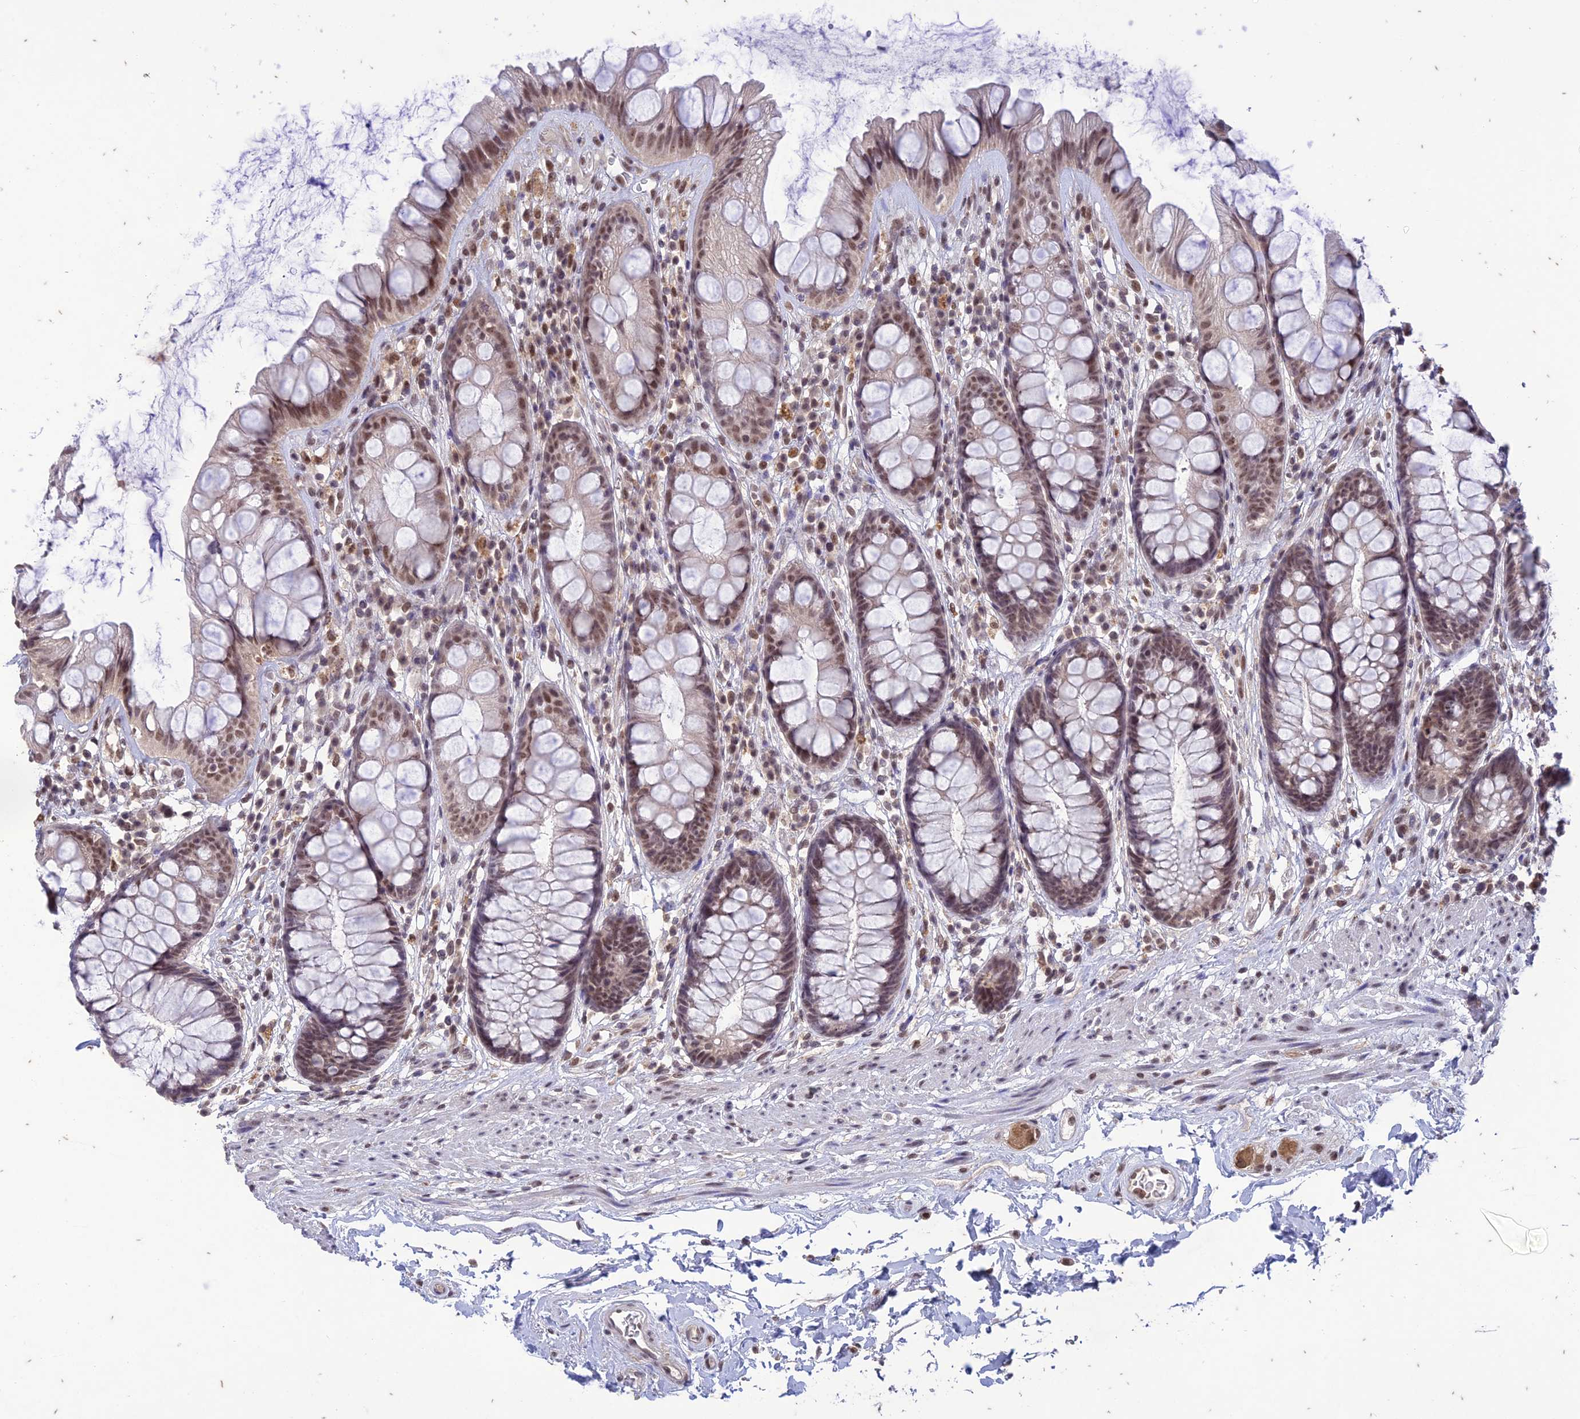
{"staining": {"intensity": "moderate", "quantity": ">75%", "location": "nuclear"}, "tissue": "rectum", "cell_type": "Glandular cells", "image_type": "normal", "snomed": [{"axis": "morphology", "description": "Normal tissue, NOS"}, {"axis": "topography", "description": "Rectum"}], "caption": "Immunohistochemical staining of benign rectum shows >75% levels of moderate nuclear protein positivity in about >75% of glandular cells.", "gene": "POP4", "patient": {"sex": "male", "age": 74}}